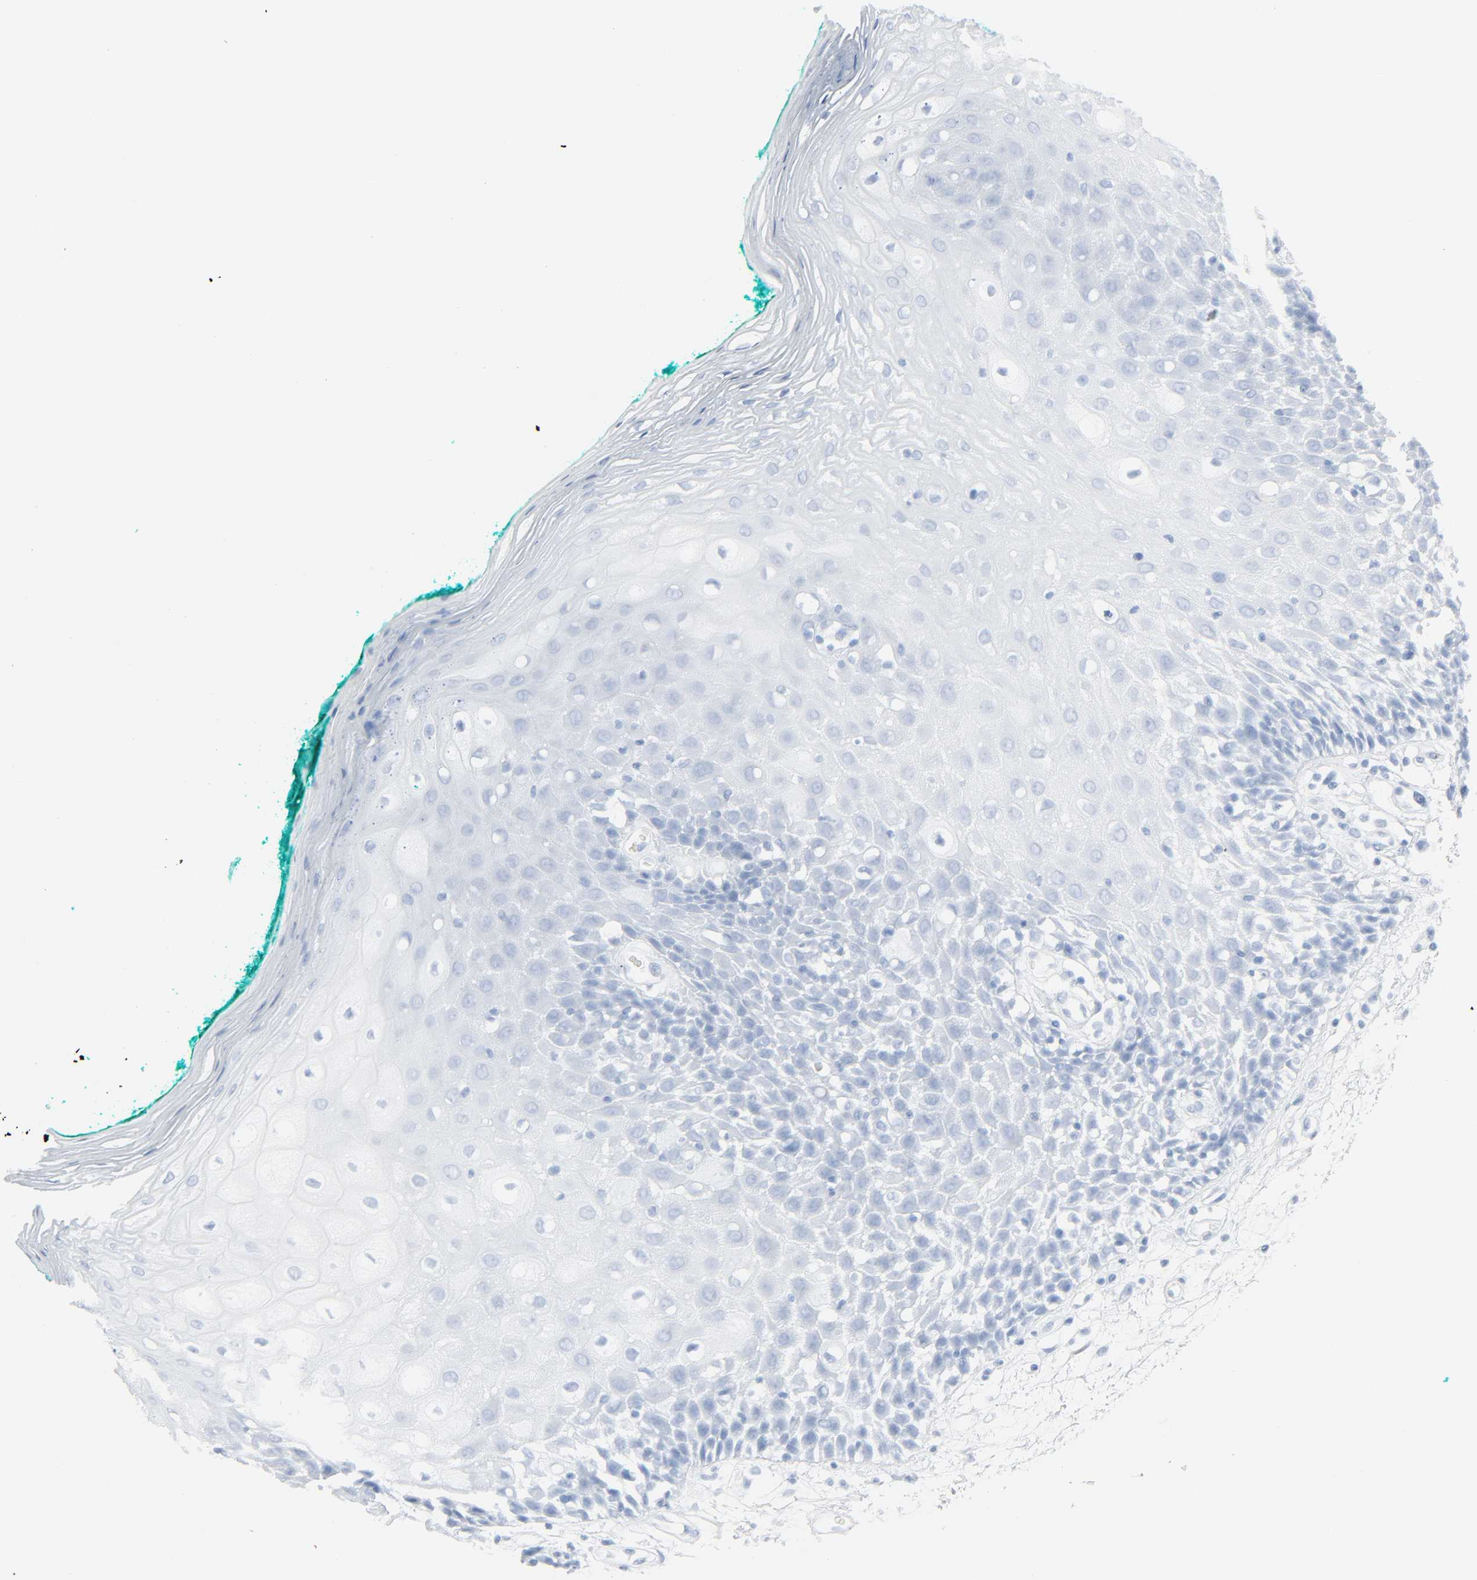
{"staining": {"intensity": "negative", "quantity": "none", "location": "none"}, "tissue": "oral mucosa", "cell_type": "Squamous epithelial cells", "image_type": "normal", "snomed": [{"axis": "morphology", "description": "Normal tissue, NOS"}, {"axis": "morphology", "description": "Squamous cell carcinoma, NOS"}, {"axis": "topography", "description": "Skeletal muscle"}, {"axis": "topography", "description": "Oral tissue"}, {"axis": "topography", "description": "Head-Neck"}], "caption": "Oral mucosa was stained to show a protein in brown. There is no significant staining in squamous epithelial cells. (DAB (3,3'-diaminobenzidine) immunohistochemistry (IHC) with hematoxylin counter stain).", "gene": "ZBTB16", "patient": {"sex": "female", "age": 84}}